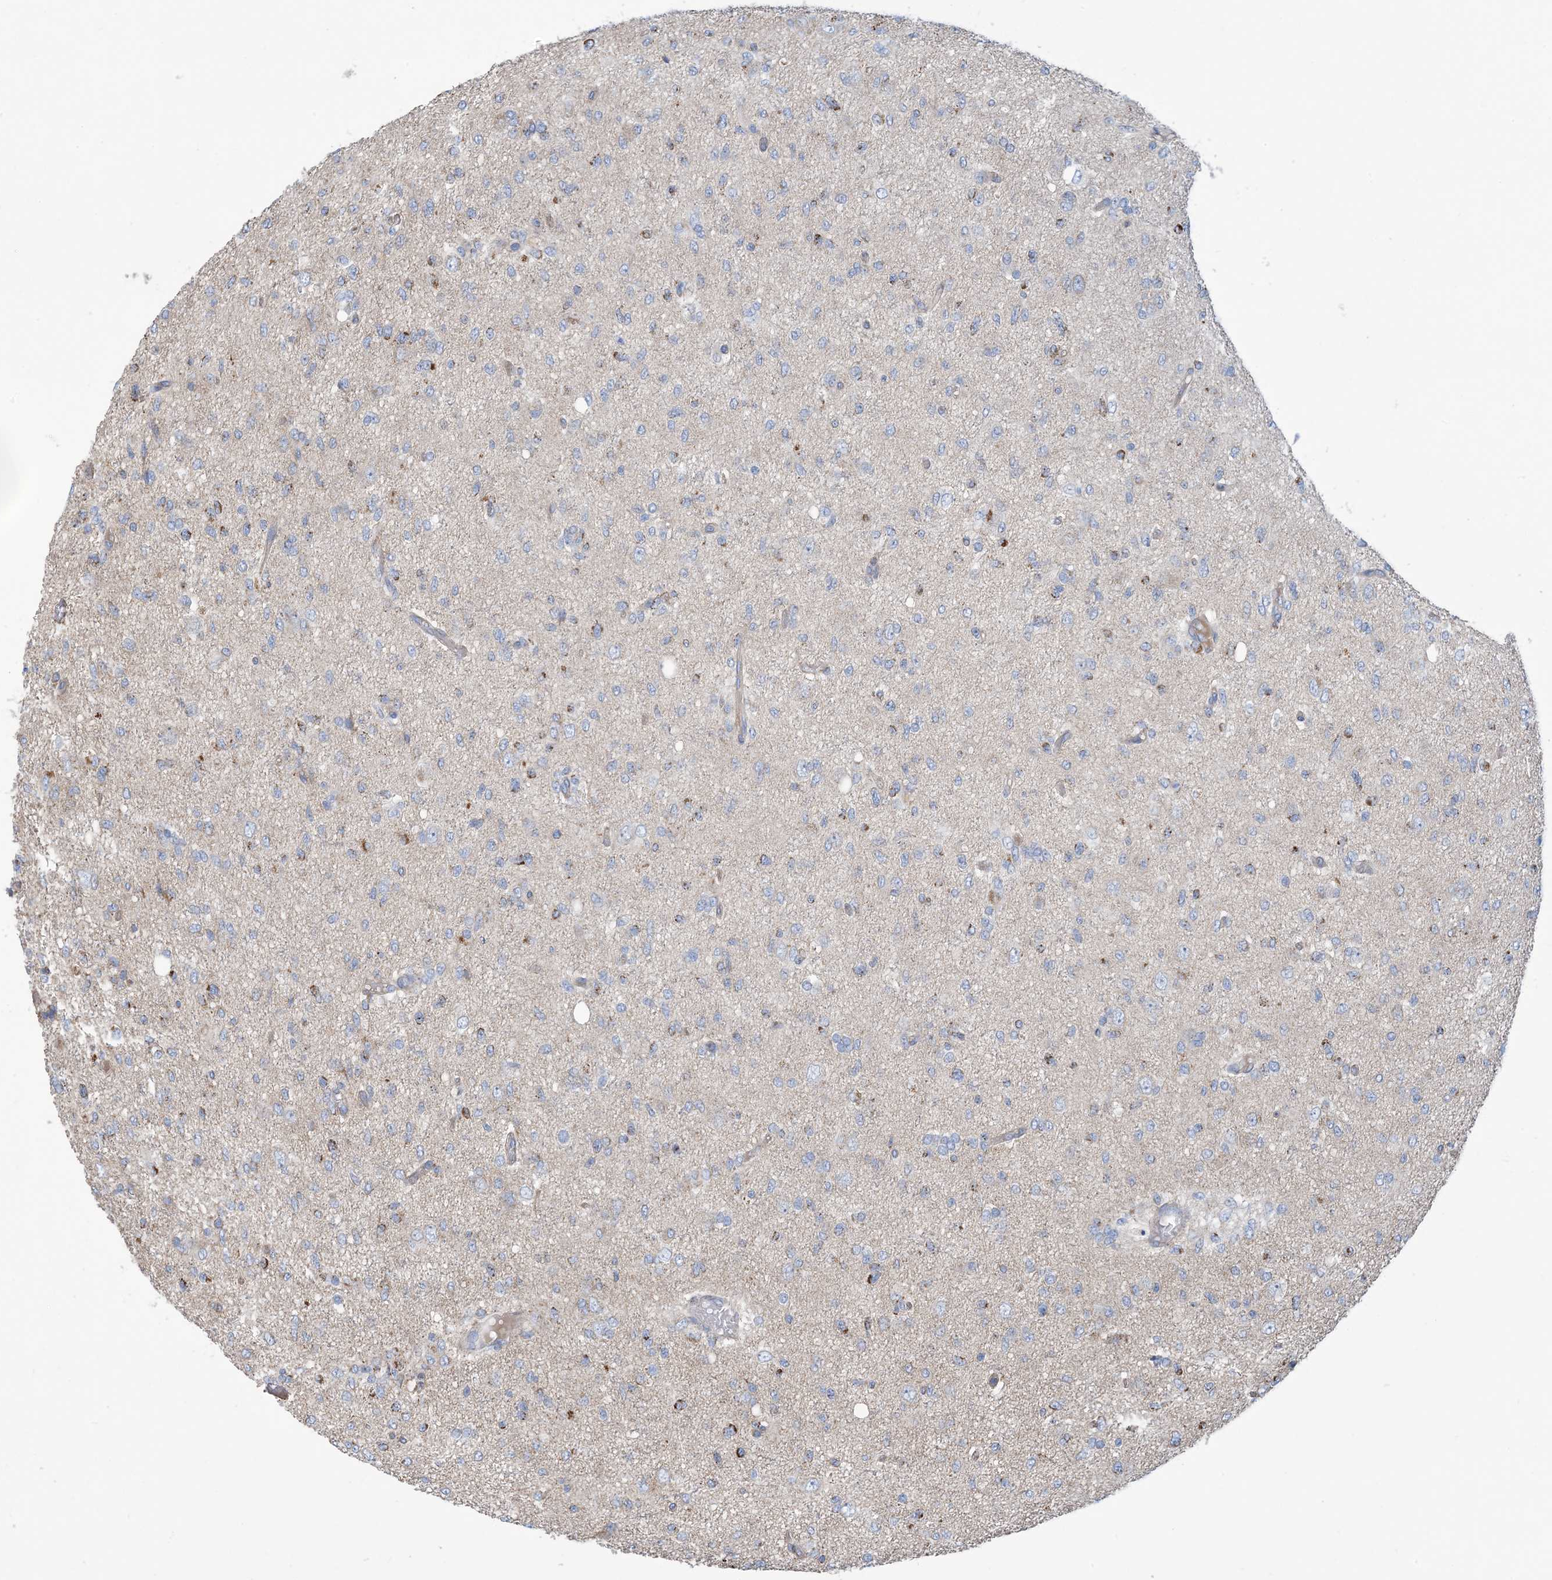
{"staining": {"intensity": "moderate", "quantity": "<25%", "location": "cytoplasmic/membranous"}, "tissue": "glioma", "cell_type": "Tumor cells", "image_type": "cancer", "snomed": [{"axis": "morphology", "description": "Glioma, malignant, High grade"}, {"axis": "topography", "description": "Brain"}], "caption": "Immunohistochemical staining of glioma displays low levels of moderate cytoplasmic/membranous positivity in about <25% of tumor cells. (brown staining indicates protein expression, while blue staining denotes nuclei).", "gene": "PHOSPHO2", "patient": {"sex": "female", "age": 59}}